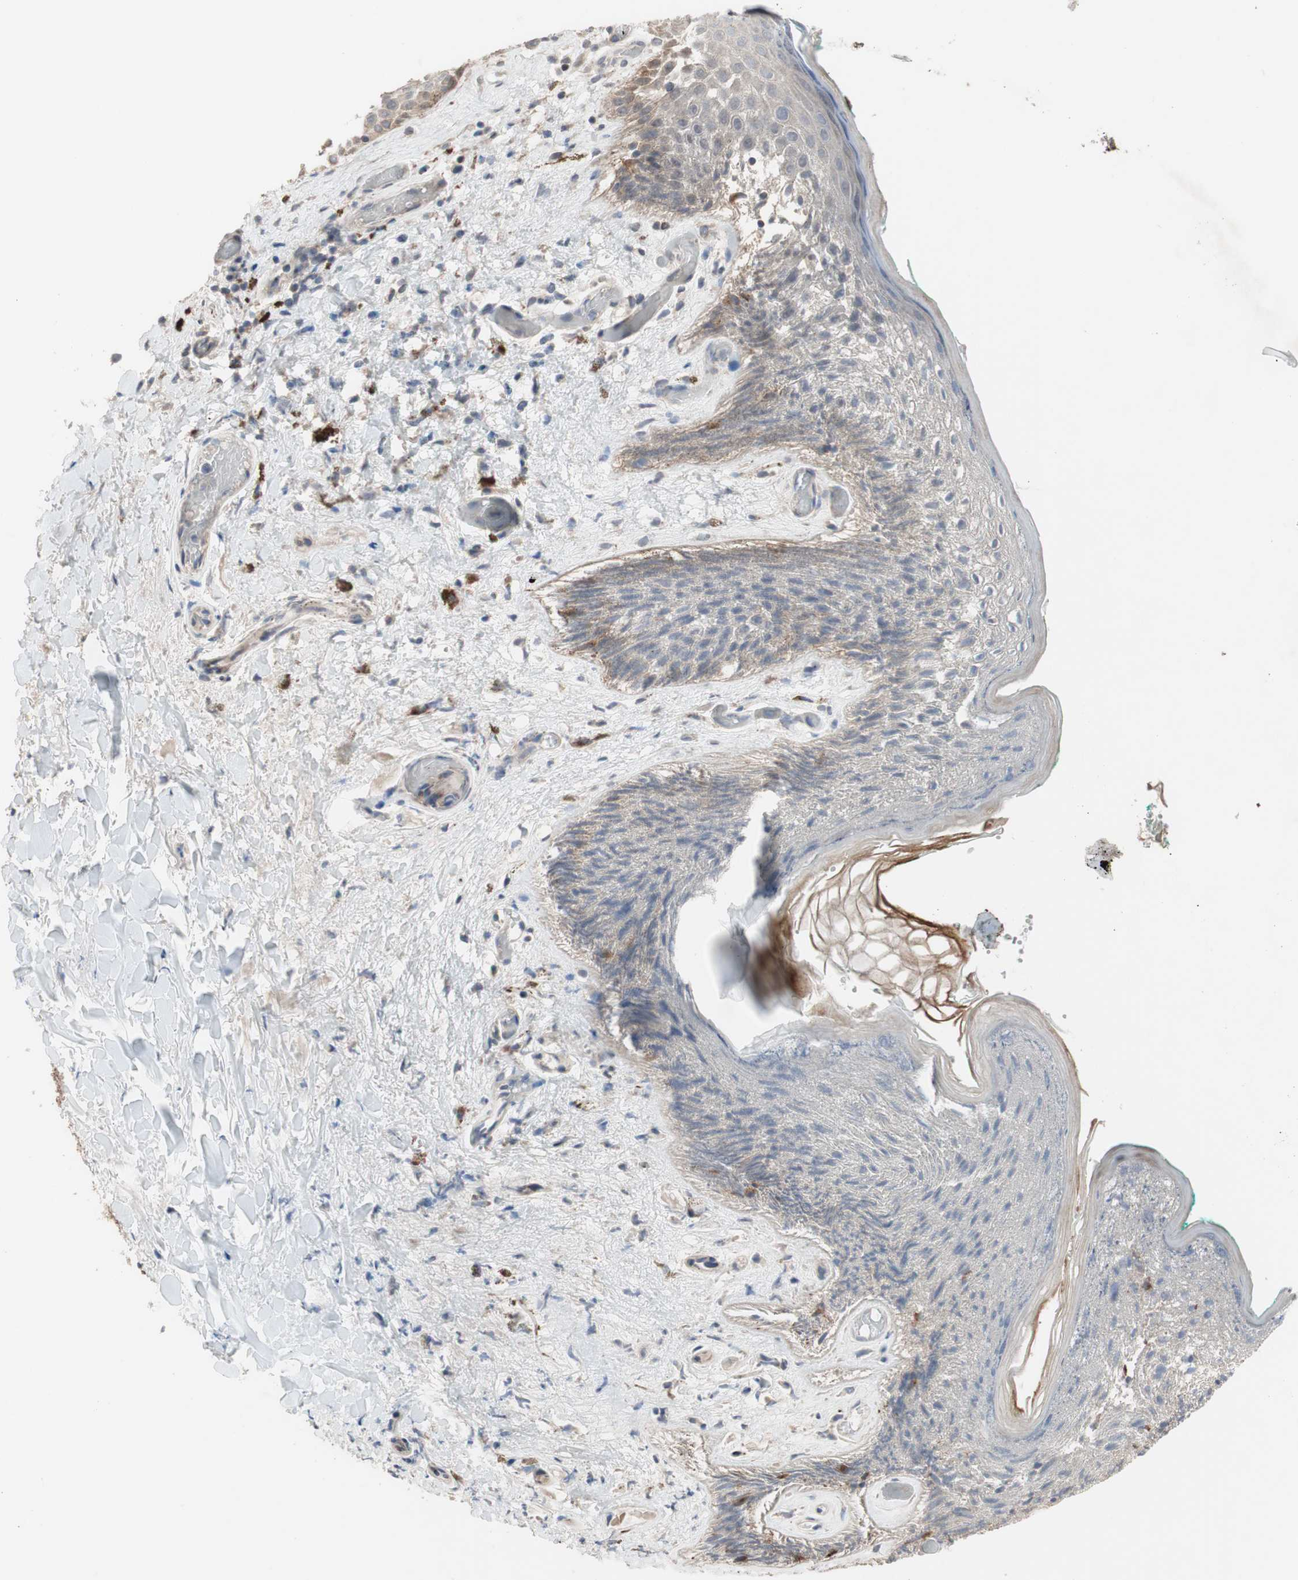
{"staining": {"intensity": "weak", "quantity": ">75%", "location": "cytoplasmic/membranous"}, "tissue": "skin", "cell_type": "Epidermal cells", "image_type": "normal", "snomed": [{"axis": "morphology", "description": "Normal tissue, NOS"}, {"axis": "topography", "description": "Anal"}], "caption": "Brown immunohistochemical staining in benign skin shows weak cytoplasmic/membranous staining in approximately >75% of epidermal cells. (brown staining indicates protein expression, while blue staining denotes nuclei).", "gene": "OAZ1", "patient": {"sex": "male", "age": 74}}